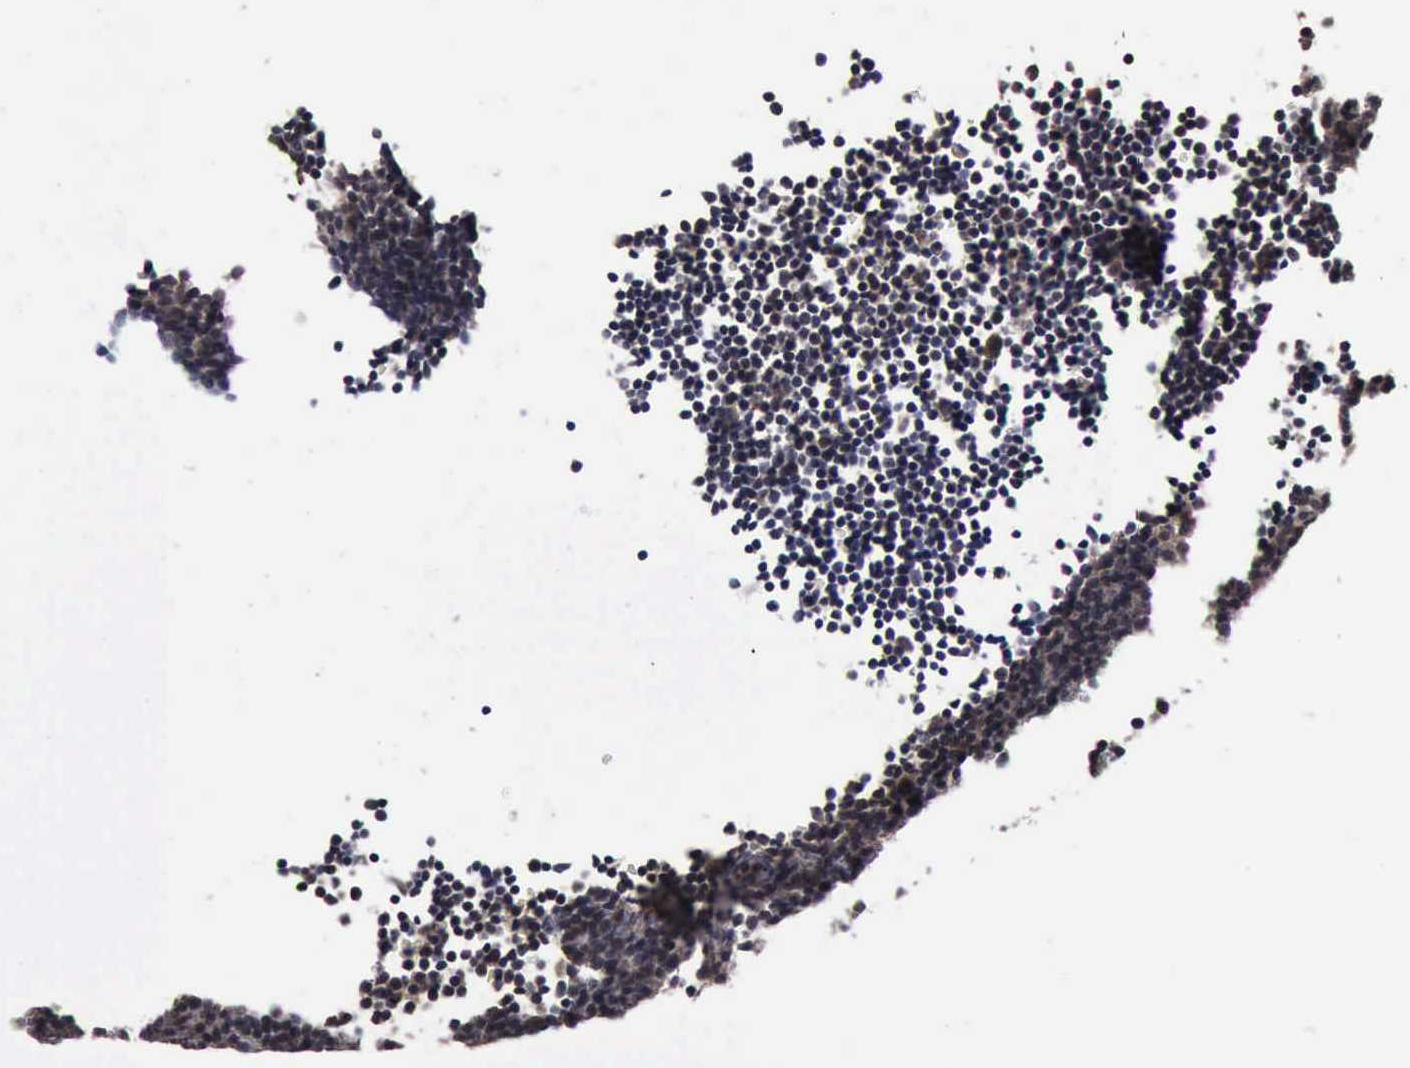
{"staining": {"intensity": "weak", "quantity": ">75%", "location": "cytoplasmic/membranous,nuclear"}, "tissue": "lymphoma", "cell_type": "Tumor cells", "image_type": "cancer", "snomed": [{"axis": "morphology", "description": "Malignant lymphoma, non-Hodgkin's type, Low grade"}, {"axis": "topography", "description": "Lymph node"}], "caption": "Protein expression analysis of malignant lymphoma, non-Hodgkin's type (low-grade) displays weak cytoplasmic/membranous and nuclear positivity in about >75% of tumor cells.", "gene": "RTCB", "patient": {"sex": "male", "age": 49}}